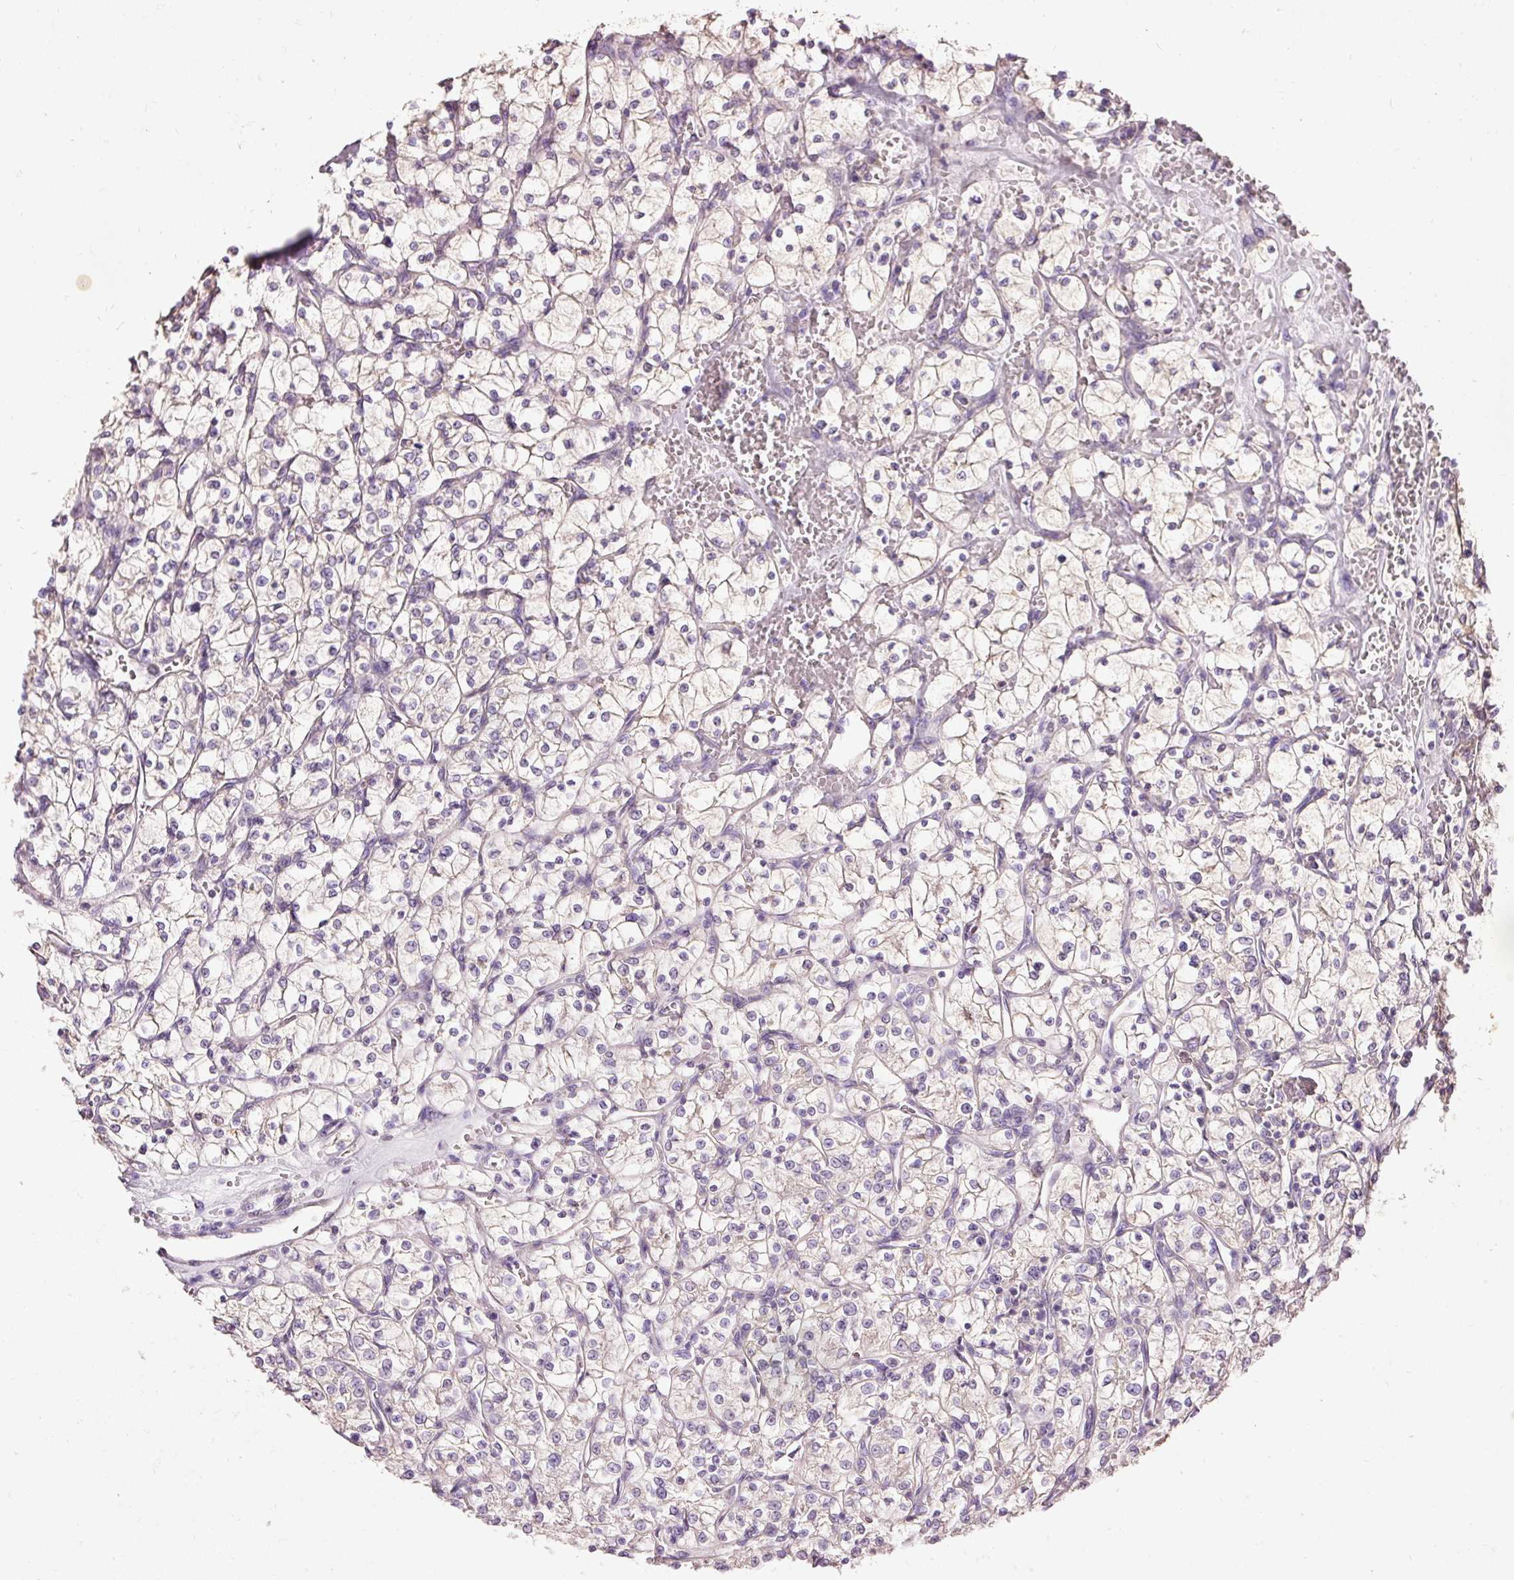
{"staining": {"intensity": "negative", "quantity": "none", "location": "none"}, "tissue": "renal cancer", "cell_type": "Tumor cells", "image_type": "cancer", "snomed": [{"axis": "morphology", "description": "Adenocarcinoma, NOS"}, {"axis": "topography", "description": "Kidney"}], "caption": "Immunohistochemistry (IHC) histopathology image of neoplastic tissue: human adenocarcinoma (renal) stained with DAB shows no significant protein positivity in tumor cells.", "gene": "PRDX5", "patient": {"sex": "female", "age": 64}}